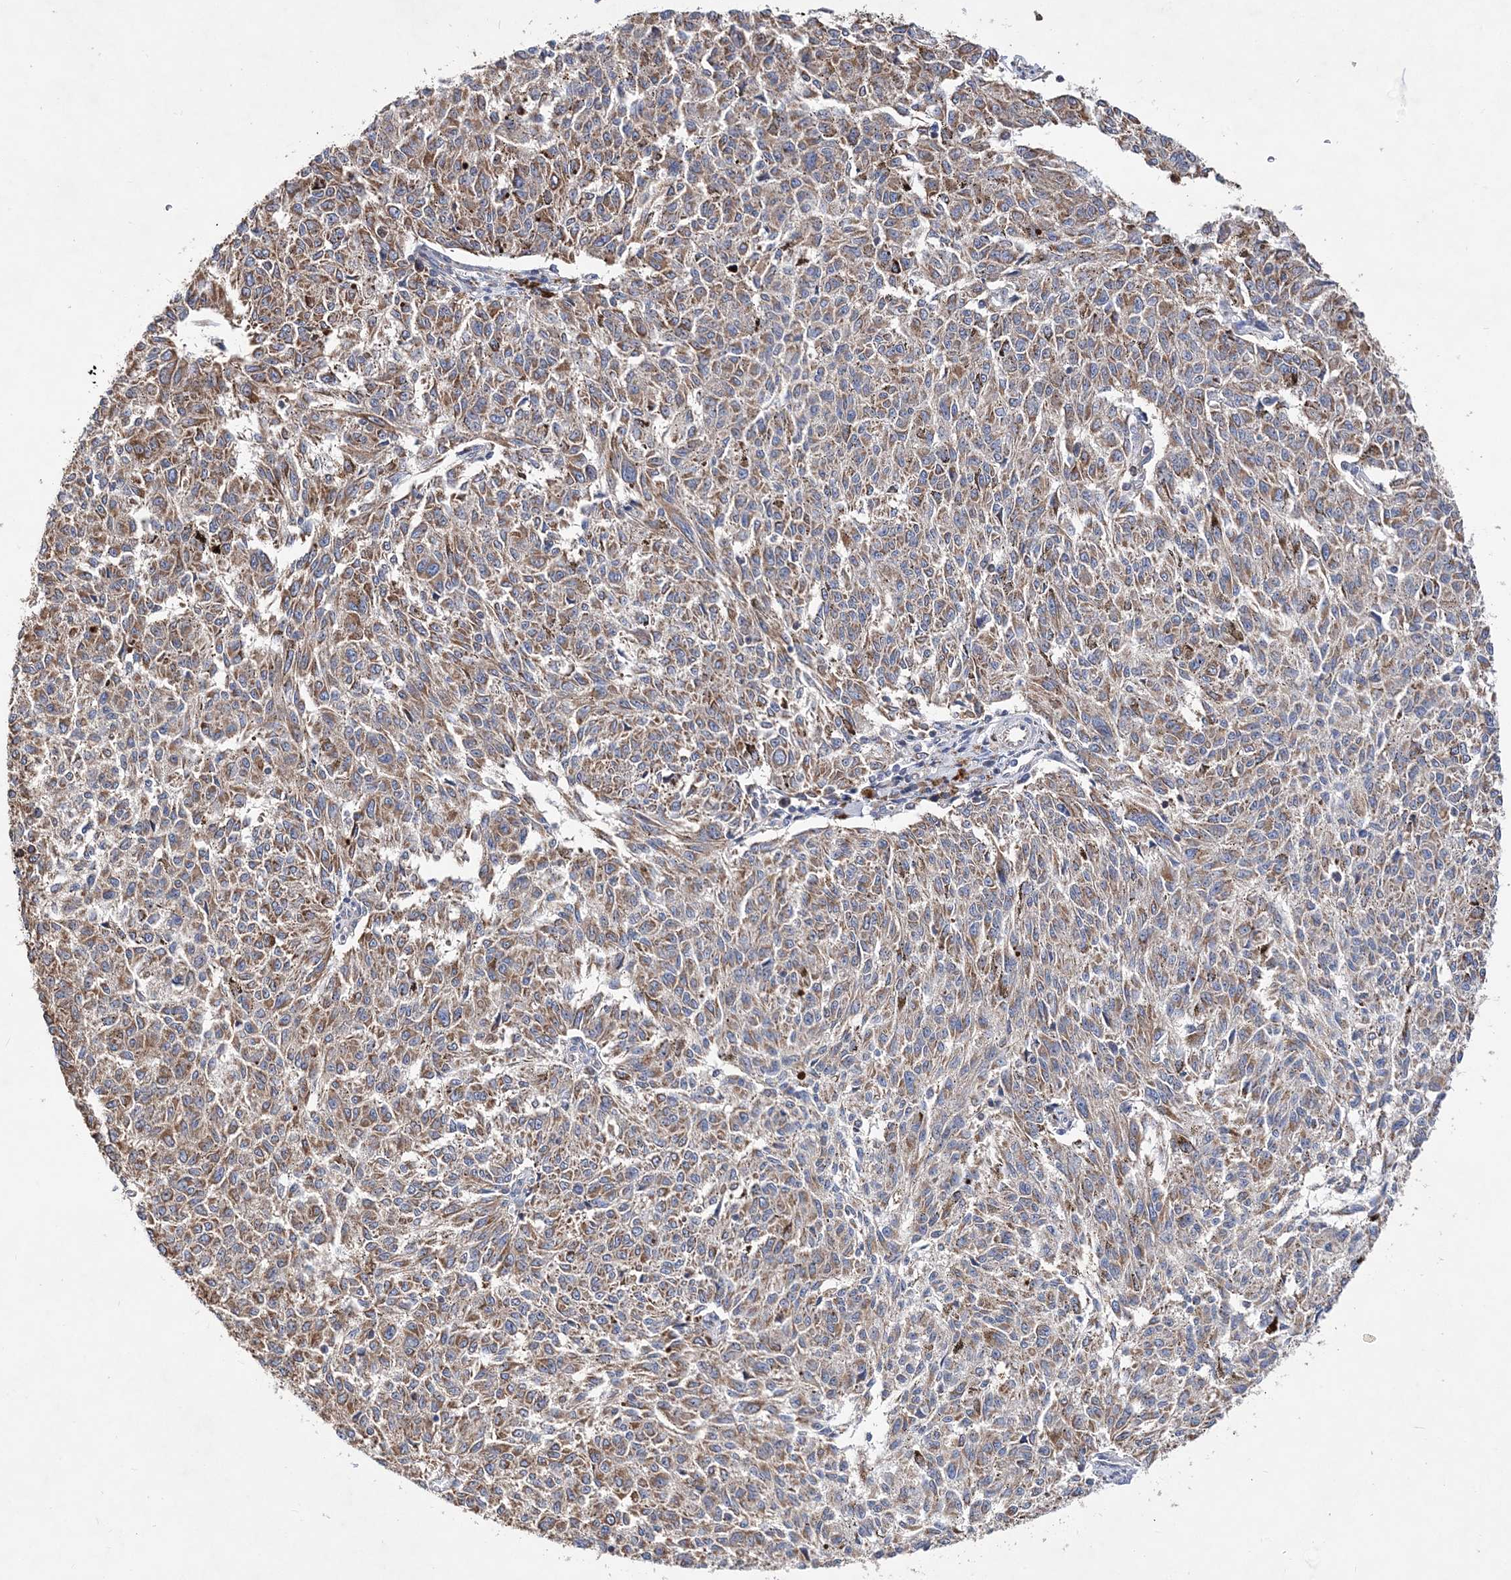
{"staining": {"intensity": "moderate", "quantity": ">75%", "location": "cytoplasmic/membranous"}, "tissue": "melanoma", "cell_type": "Tumor cells", "image_type": "cancer", "snomed": [{"axis": "morphology", "description": "Malignant melanoma, NOS"}, {"axis": "topography", "description": "Skin"}], "caption": "Melanoma tissue displays moderate cytoplasmic/membranous positivity in about >75% of tumor cells", "gene": "JKAMP", "patient": {"sex": "female", "age": 72}}